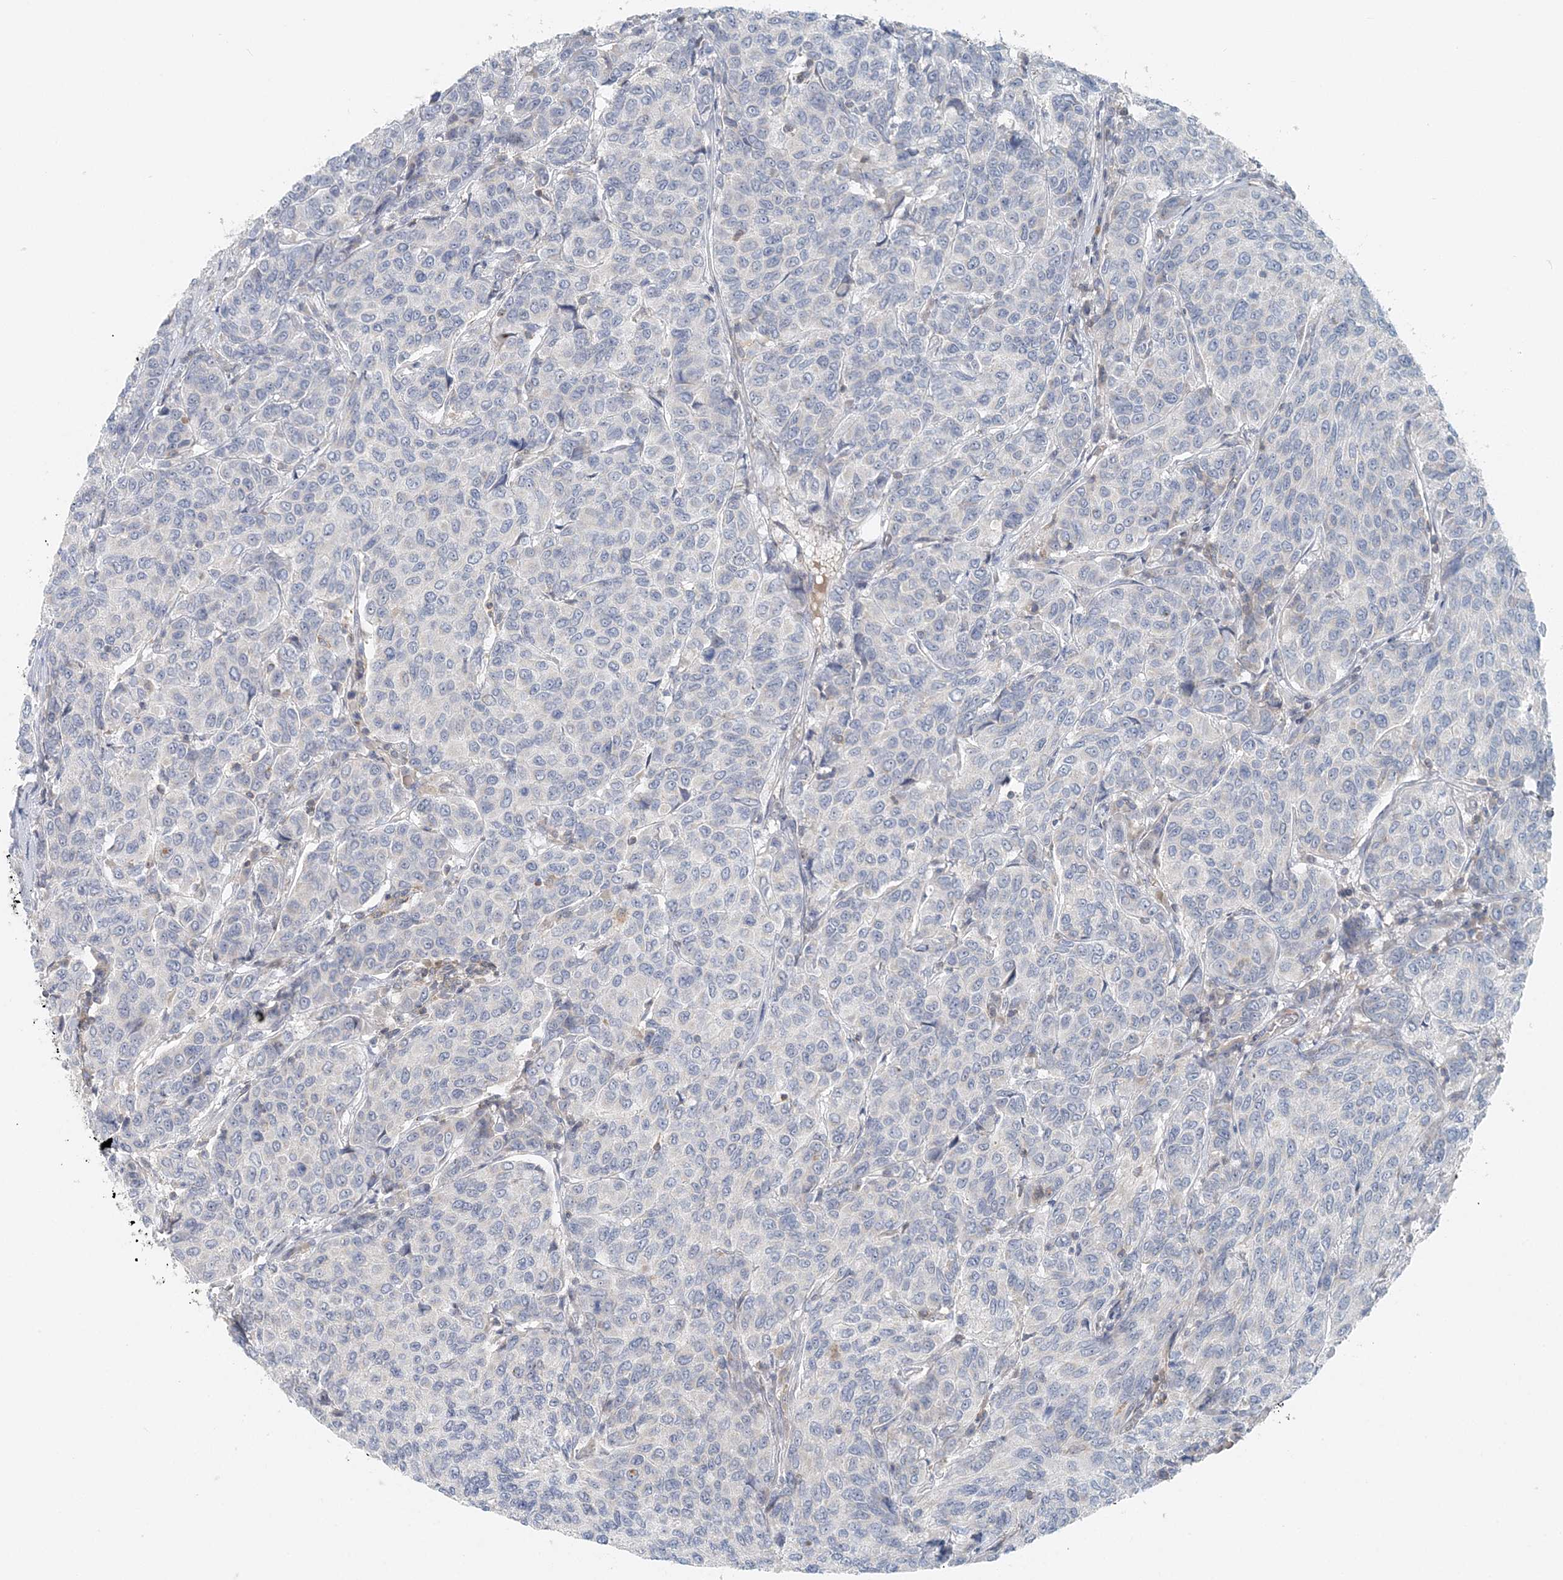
{"staining": {"intensity": "negative", "quantity": "none", "location": "none"}, "tissue": "breast cancer", "cell_type": "Tumor cells", "image_type": "cancer", "snomed": [{"axis": "morphology", "description": "Duct carcinoma"}, {"axis": "topography", "description": "Breast"}], "caption": "The immunohistochemistry (IHC) photomicrograph has no significant positivity in tumor cells of breast cancer (invasive ductal carcinoma) tissue.", "gene": "NAA11", "patient": {"sex": "female", "age": 55}}